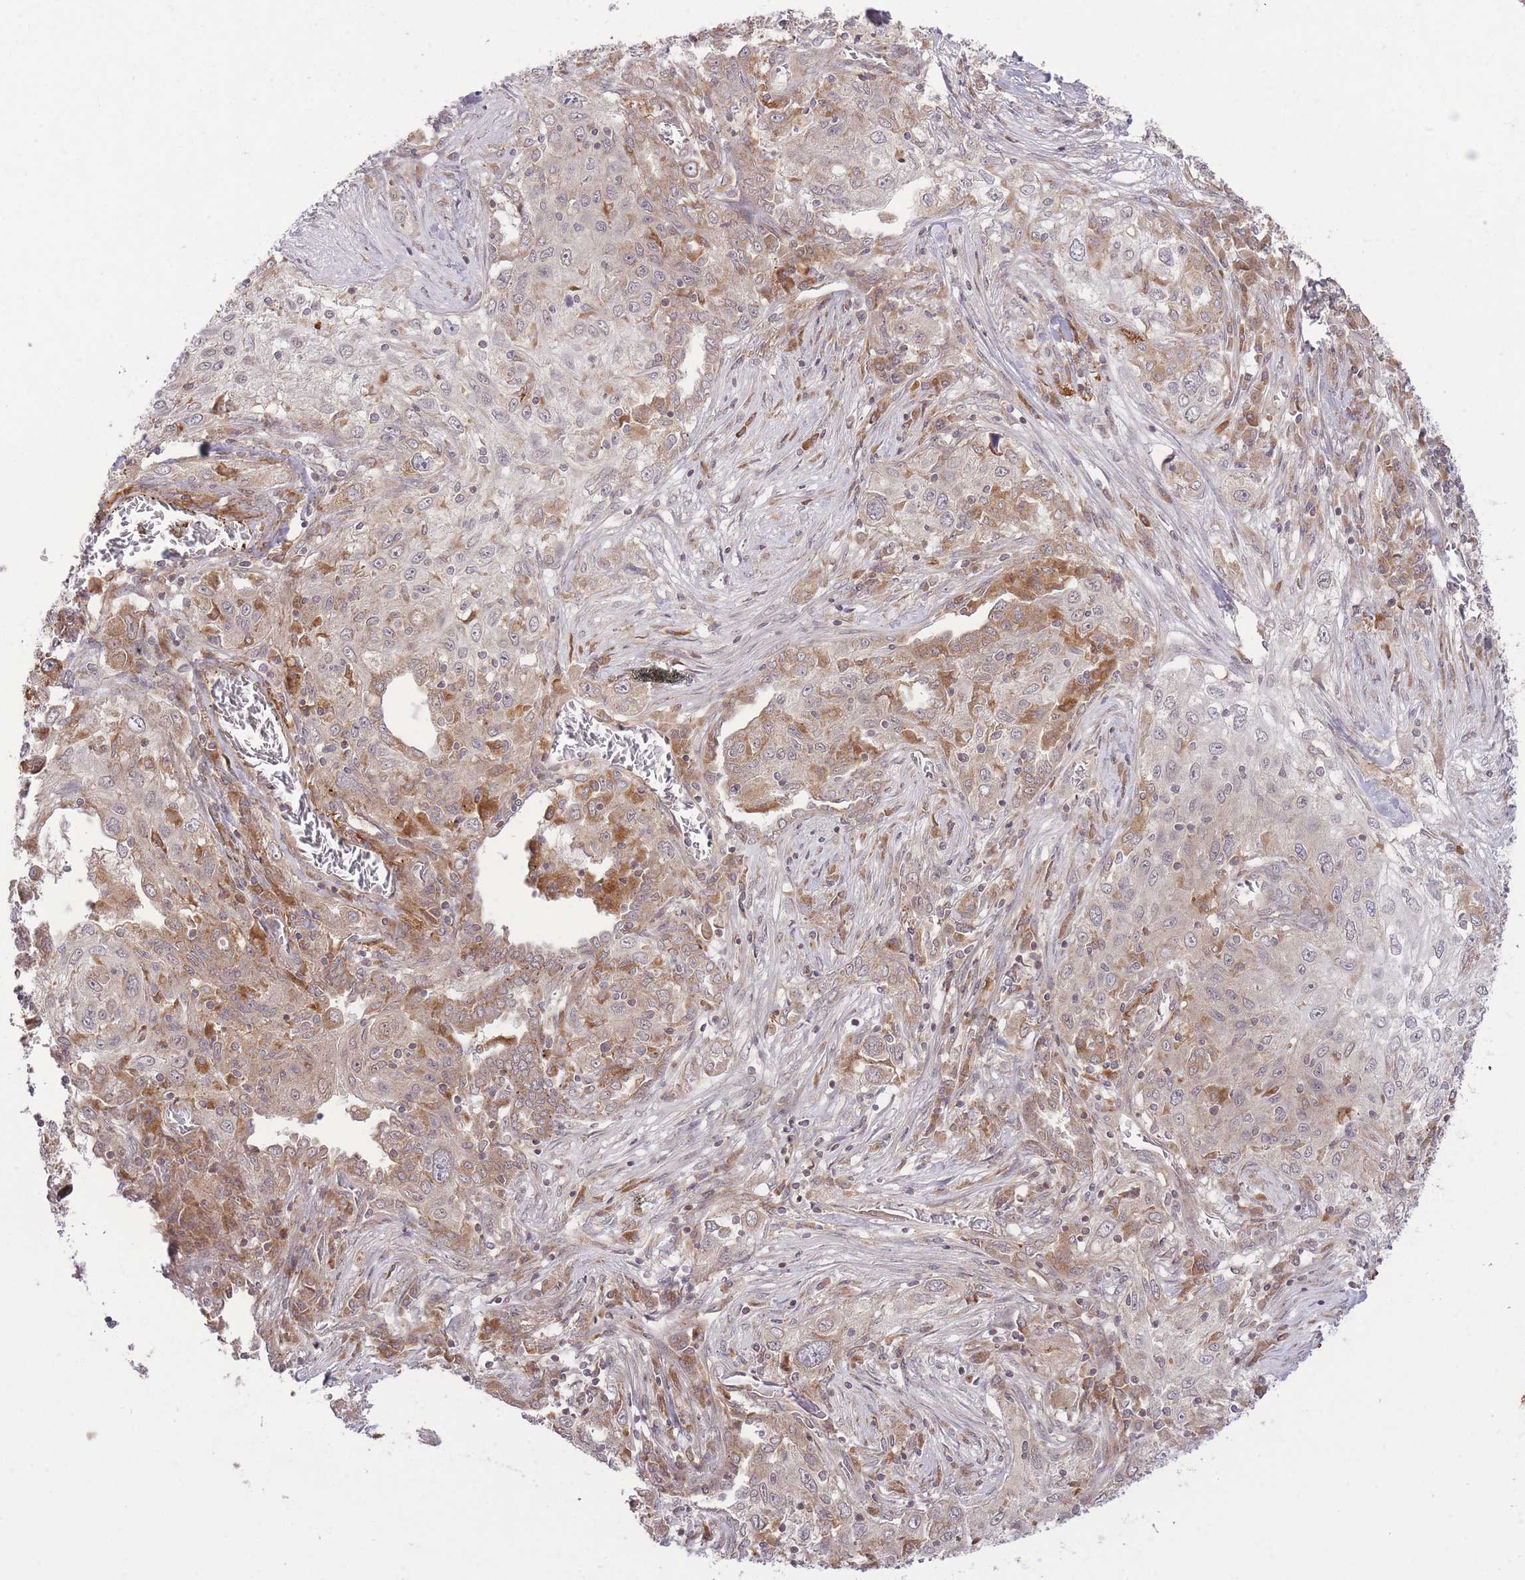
{"staining": {"intensity": "moderate", "quantity": "25%-75%", "location": "cytoplasmic/membranous"}, "tissue": "lung cancer", "cell_type": "Tumor cells", "image_type": "cancer", "snomed": [{"axis": "morphology", "description": "Squamous cell carcinoma, NOS"}, {"axis": "topography", "description": "Lung"}], "caption": "Immunohistochemistry (IHC) of lung cancer (squamous cell carcinoma) demonstrates medium levels of moderate cytoplasmic/membranous positivity in about 25%-75% of tumor cells.", "gene": "ZNF391", "patient": {"sex": "female", "age": 69}}